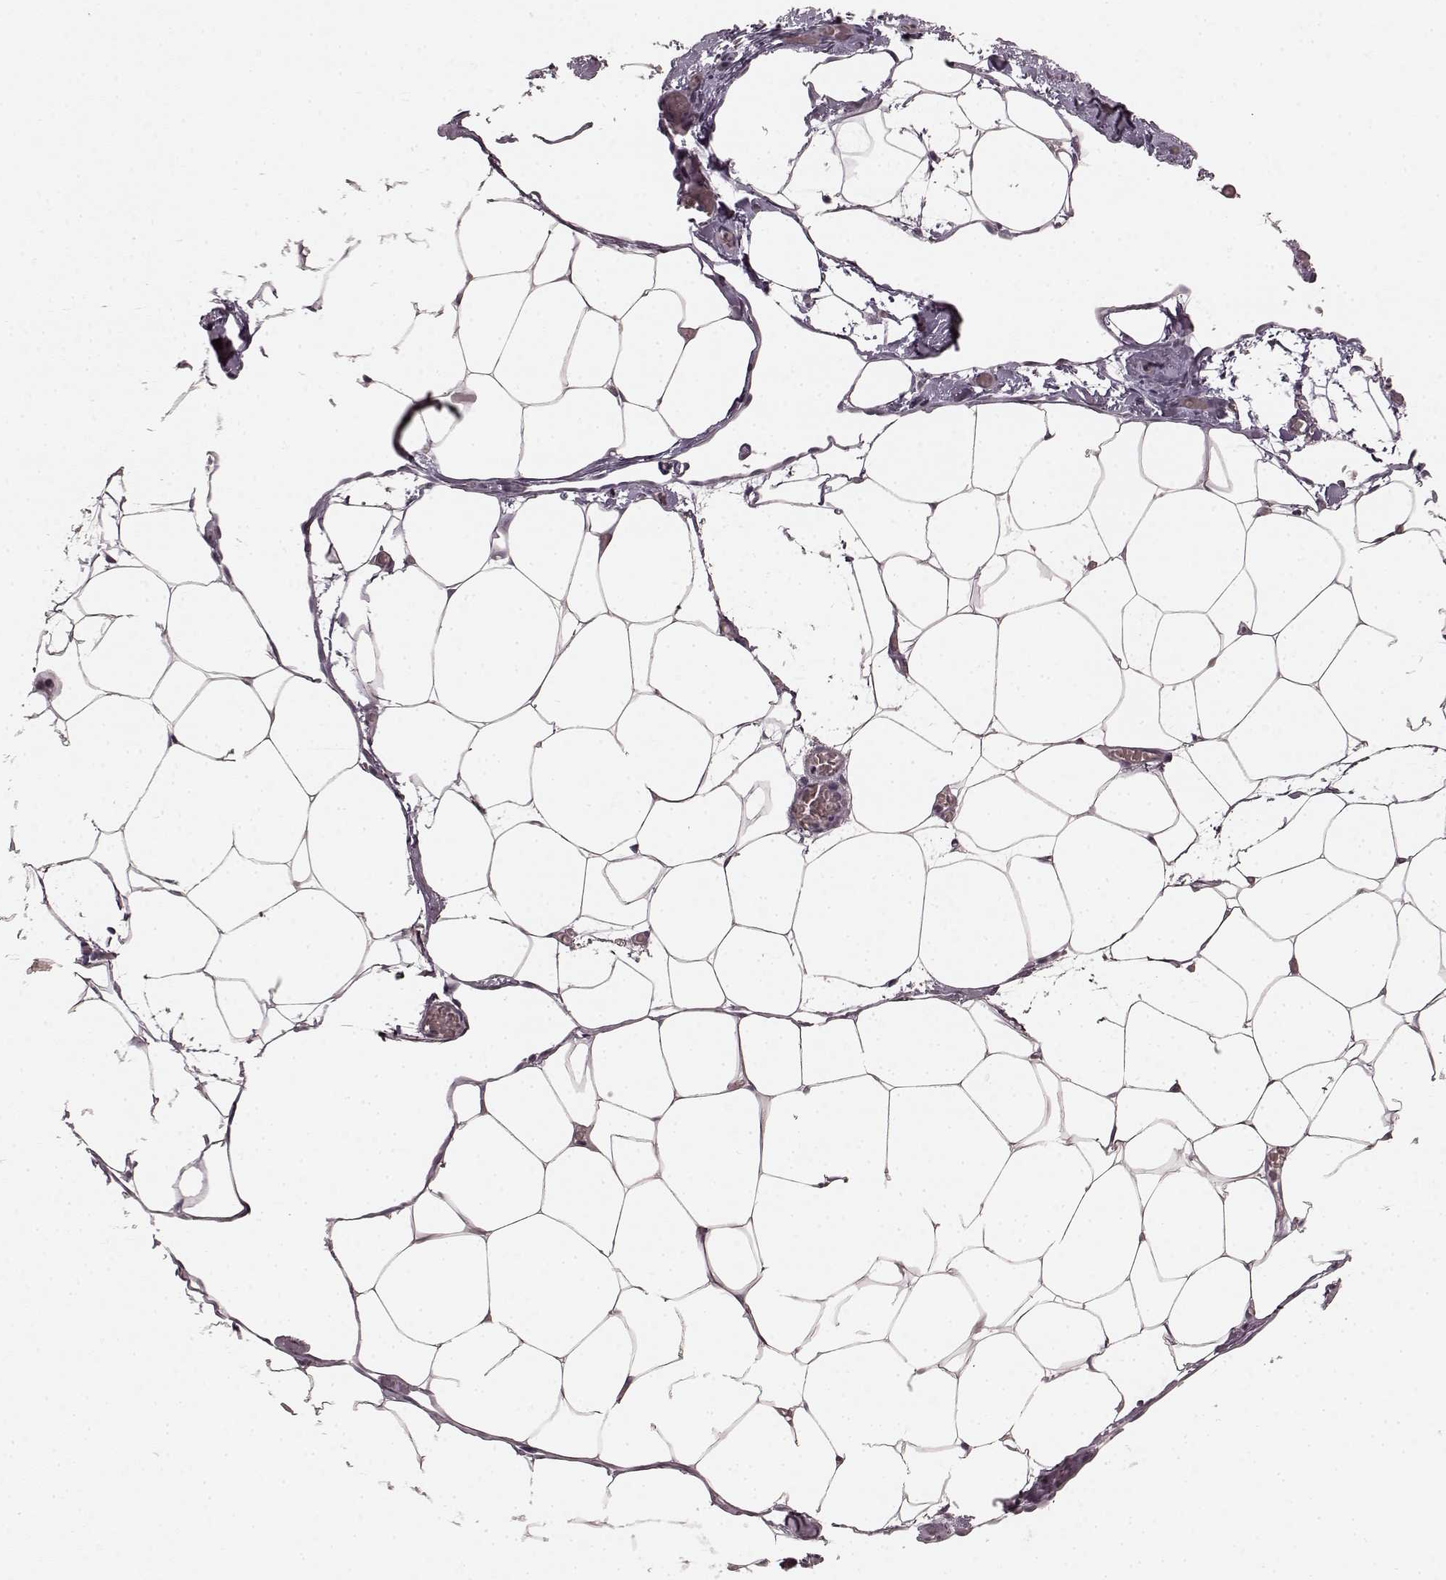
{"staining": {"intensity": "negative", "quantity": "none", "location": "none"}, "tissue": "adipose tissue", "cell_type": "Adipocytes", "image_type": "normal", "snomed": [{"axis": "morphology", "description": "Normal tissue, NOS"}, {"axis": "topography", "description": "Adipose tissue"}], "caption": "IHC photomicrograph of normal adipose tissue stained for a protein (brown), which displays no expression in adipocytes. The staining is performed using DAB (3,3'-diaminobenzidine) brown chromogen with nuclei counter-stained in using hematoxylin.", "gene": "CCNA2", "patient": {"sex": "male", "age": 57}}